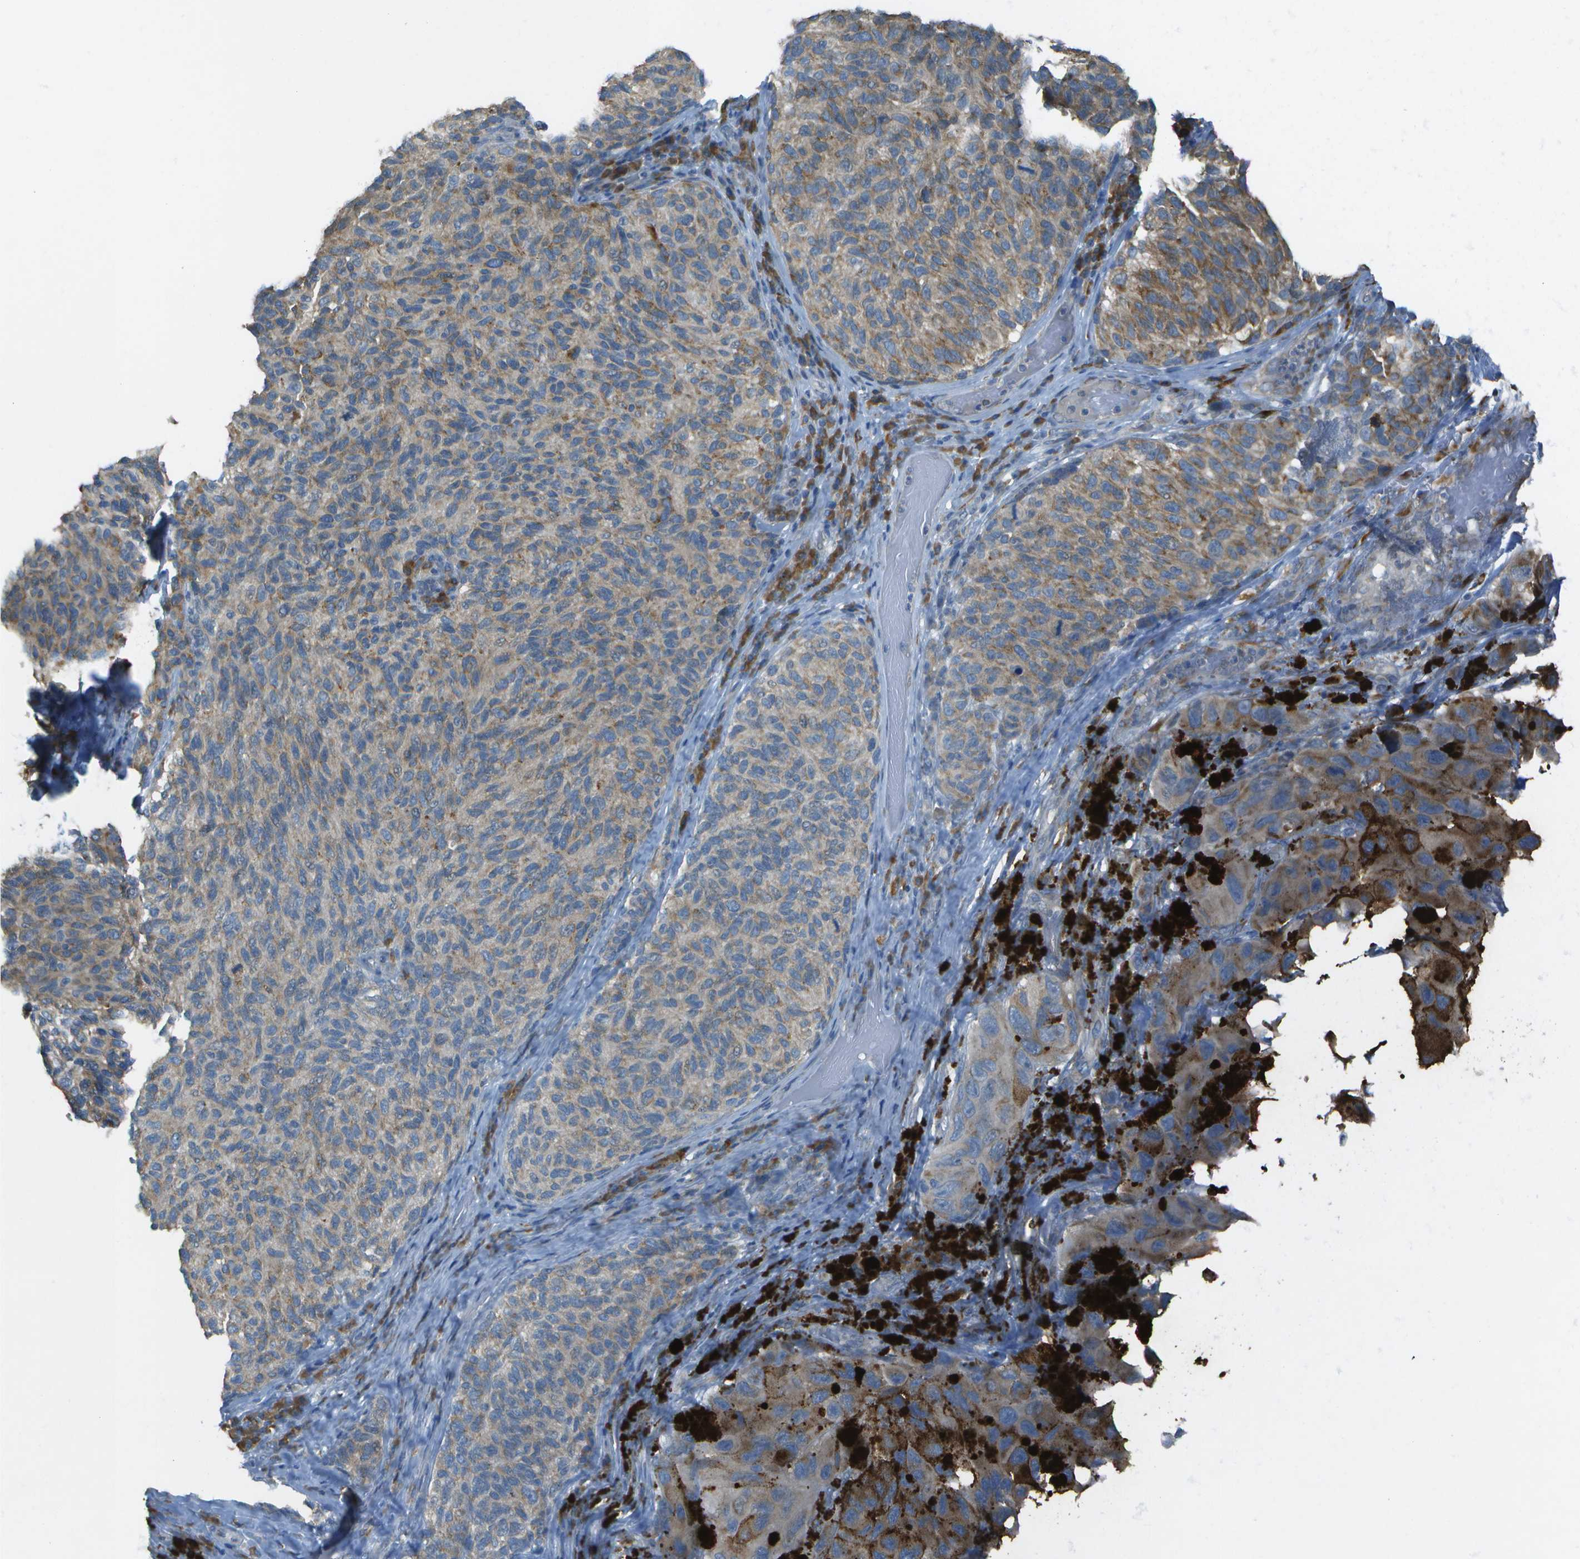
{"staining": {"intensity": "moderate", "quantity": ">75%", "location": "cytoplasmic/membranous"}, "tissue": "melanoma", "cell_type": "Tumor cells", "image_type": "cancer", "snomed": [{"axis": "morphology", "description": "Malignant melanoma, NOS"}, {"axis": "topography", "description": "Skin"}], "caption": "This histopathology image displays malignant melanoma stained with IHC to label a protein in brown. The cytoplasmic/membranous of tumor cells show moderate positivity for the protein. Nuclei are counter-stained blue.", "gene": "KCTD3", "patient": {"sex": "female", "age": 73}}